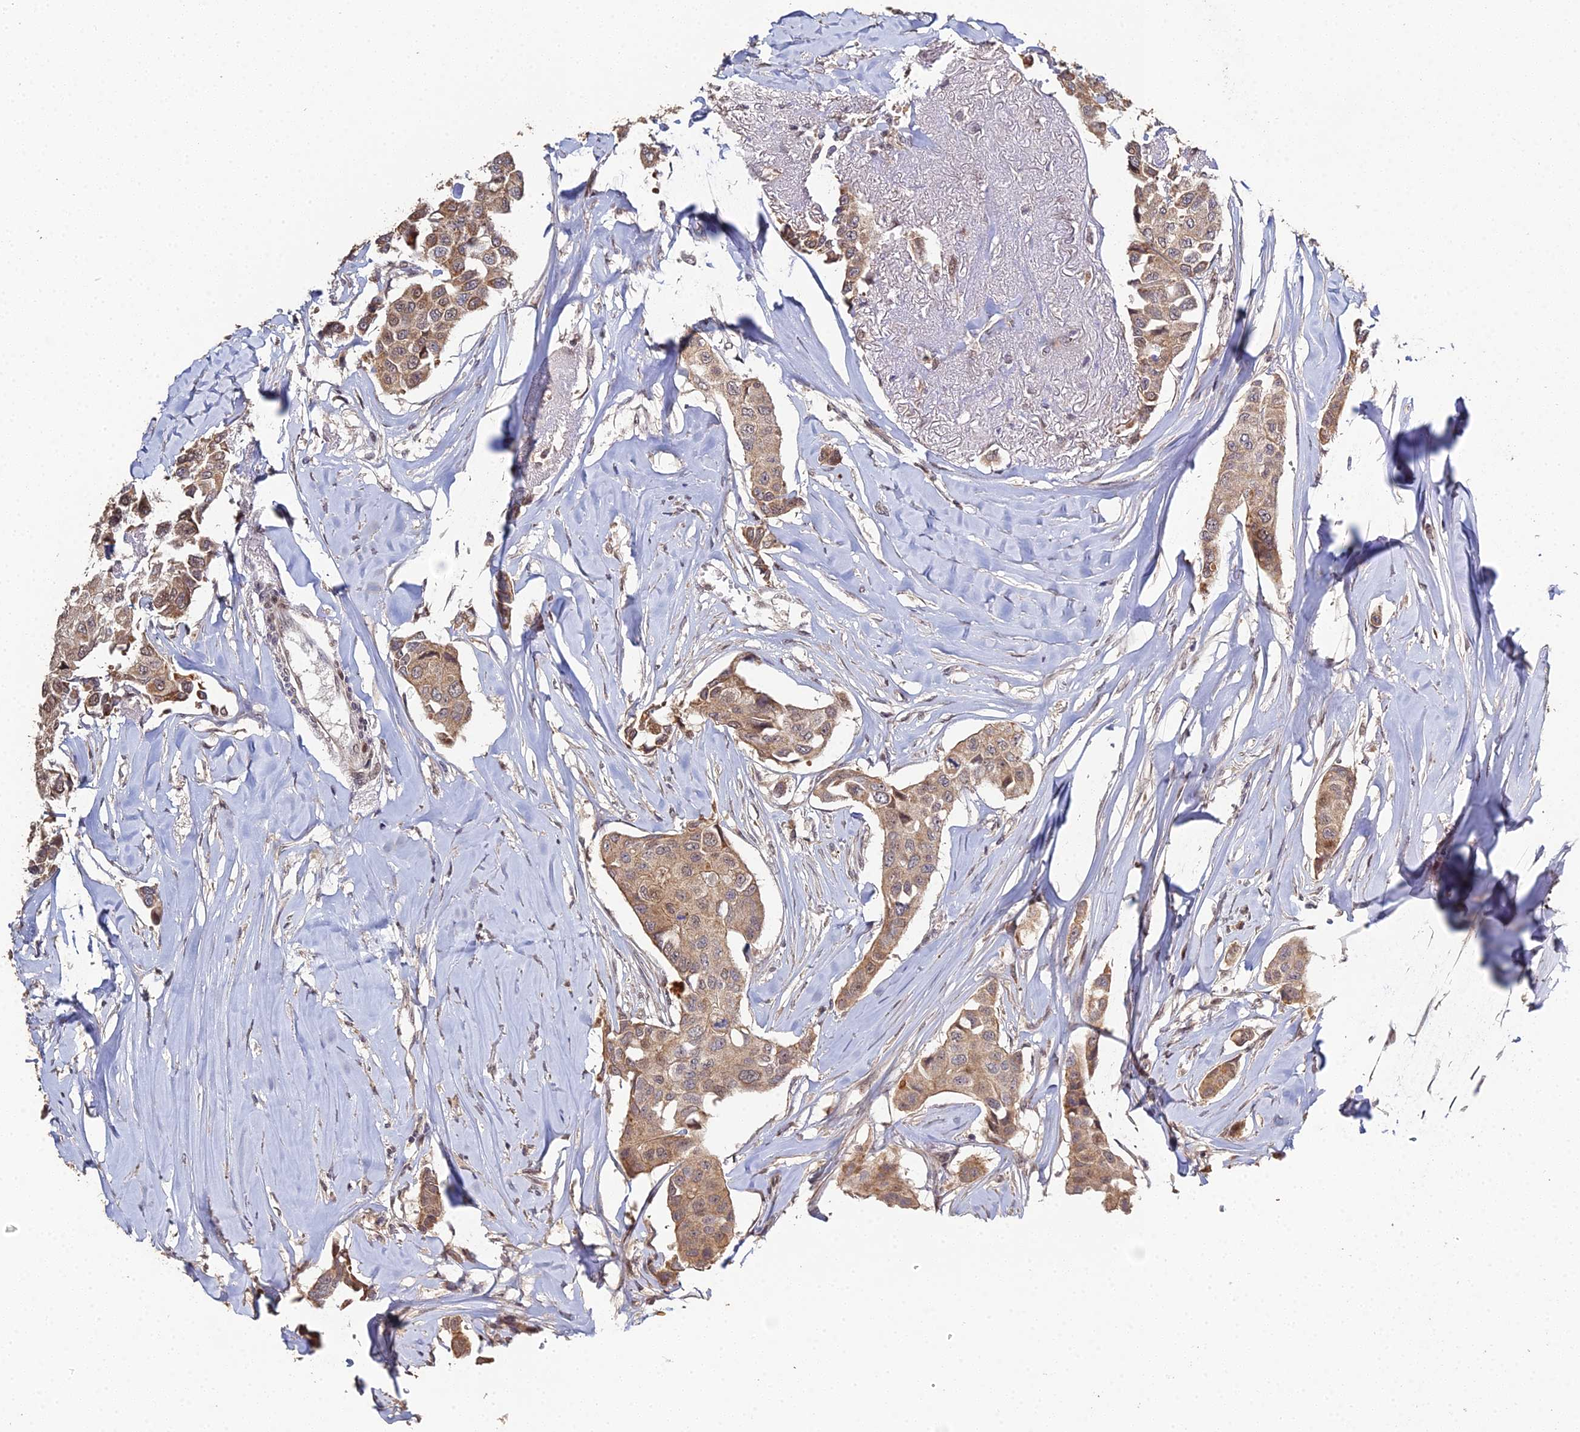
{"staining": {"intensity": "moderate", "quantity": ">75%", "location": "cytoplasmic/membranous,nuclear"}, "tissue": "breast cancer", "cell_type": "Tumor cells", "image_type": "cancer", "snomed": [{"axis": "morphology", "description": "Duct carcinoma"}, {"axis": "topography", "description": "Breast"}], "caption": "Immunohistochemical staining of human breast invasive ductal carcinoma shows medium levels of moderate cytoplasmic/membranous and nuclear protein expression in approximately >75% of tumor cells.", "gene": "ERCC5", "patient": {"sex": "female", "age": 80}}